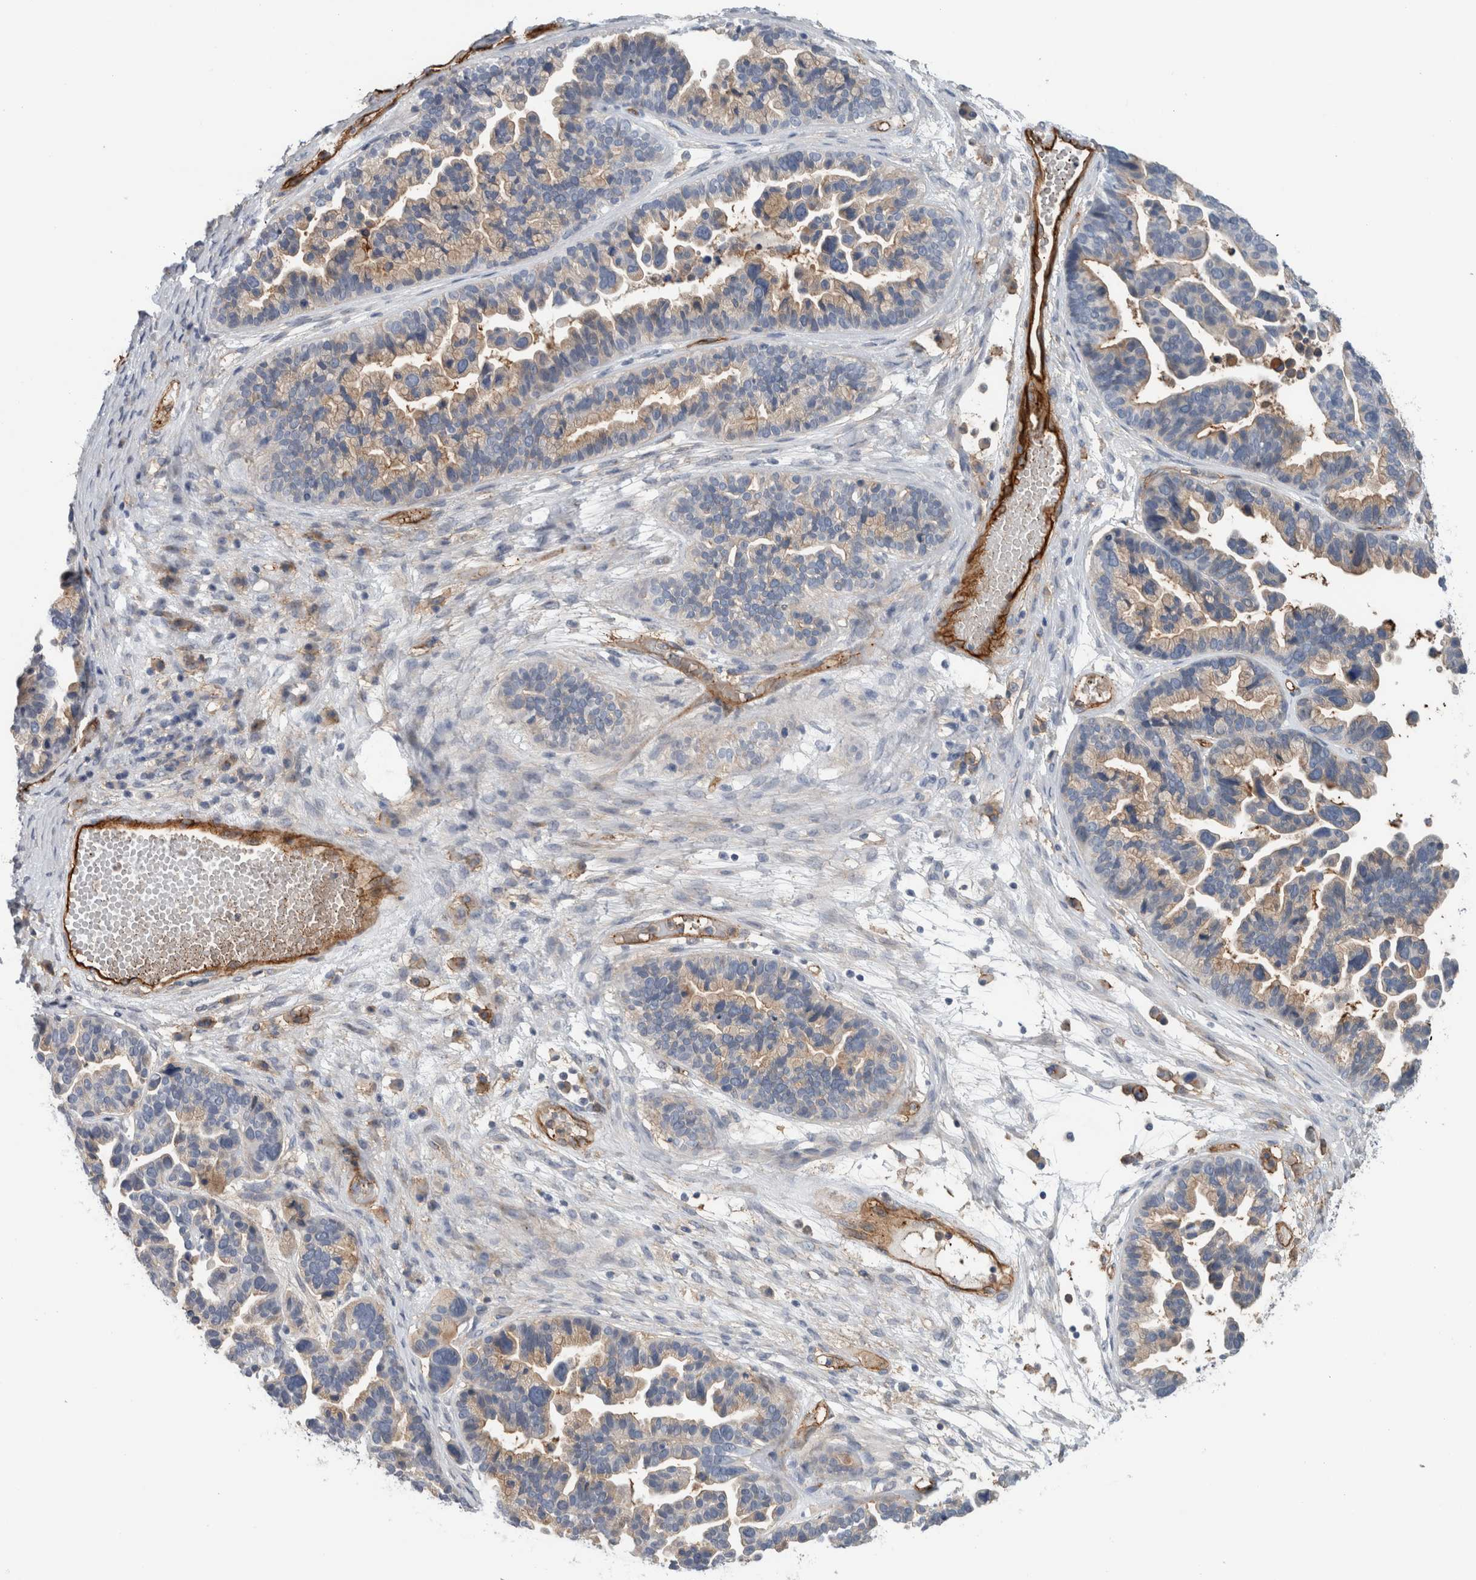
{"staining": {"intensity": "weak", "quantity": "<25%", "location": "cytoplasmic/membranous"}, "tissue": "ovarian cancer", "cell_type": "Tumor cells", "image_type": "cancer", "snomed": [{"axis": "morphology", "description": "Cystadenocarcinoma, serous, NOS"}, {"axis": "topography", "description": "Ovary"}], "caption": "Immunohistochemical staining of ovarian cancer reveals no significant expression in tumor cells.", "gene": "CD59", "patient": {"sex": "female", "age": 56}}